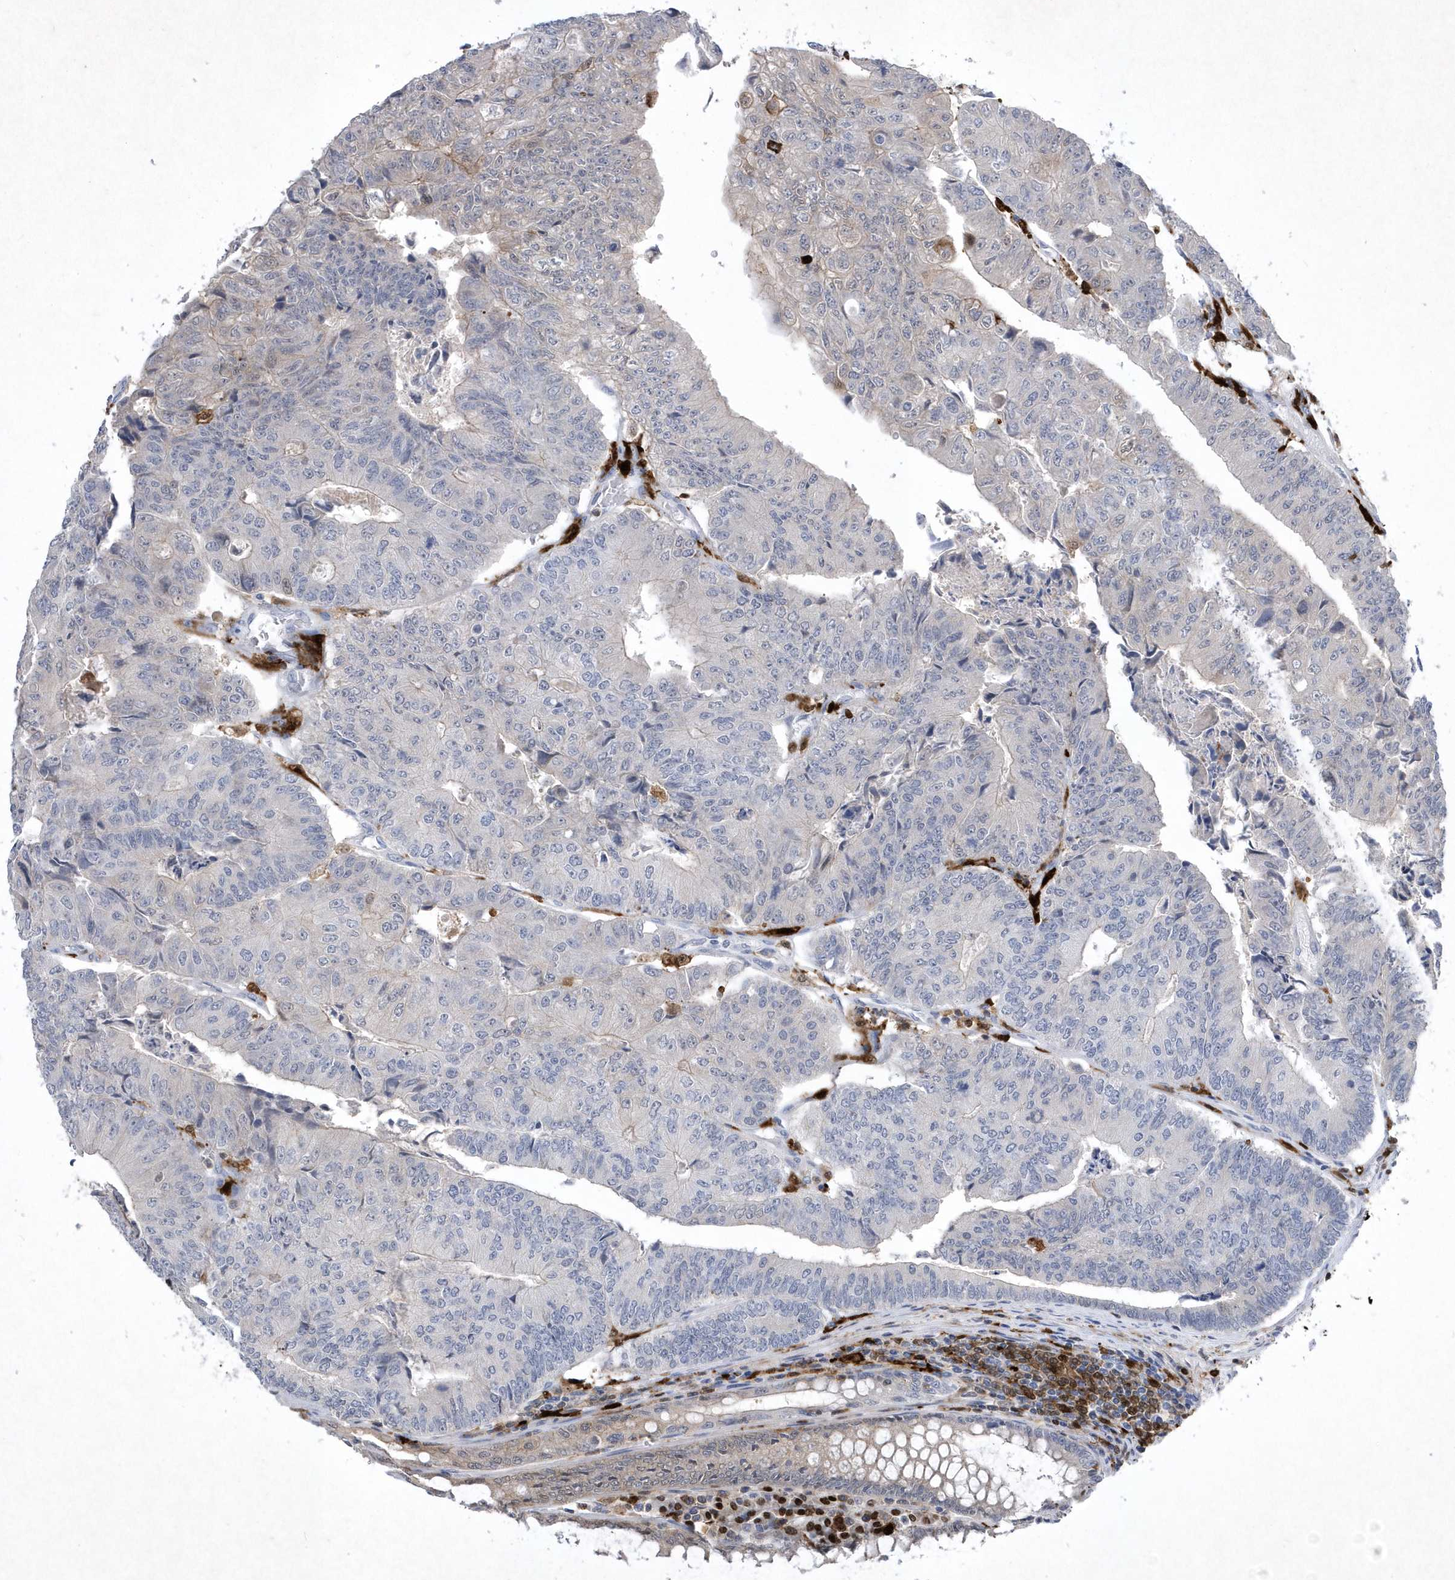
{"staining": {"intensity": "negative", "quantity": "none", "location": "none"}, "tissue": "colorectal cancer", "cell_type": "Tumor cells", "image_type": "cancer", "snomed": [{"axis": "morphology", "description": "Adenocarcinoma, NOS"}, {"axis": "topography", "description": "Colon"}], "caption": "Tumor cells show no significant protein staining in adenocarcinoma (colorectal).", "gene": "BHLHA15", "patient": {"sex": "female", "age": 67}}